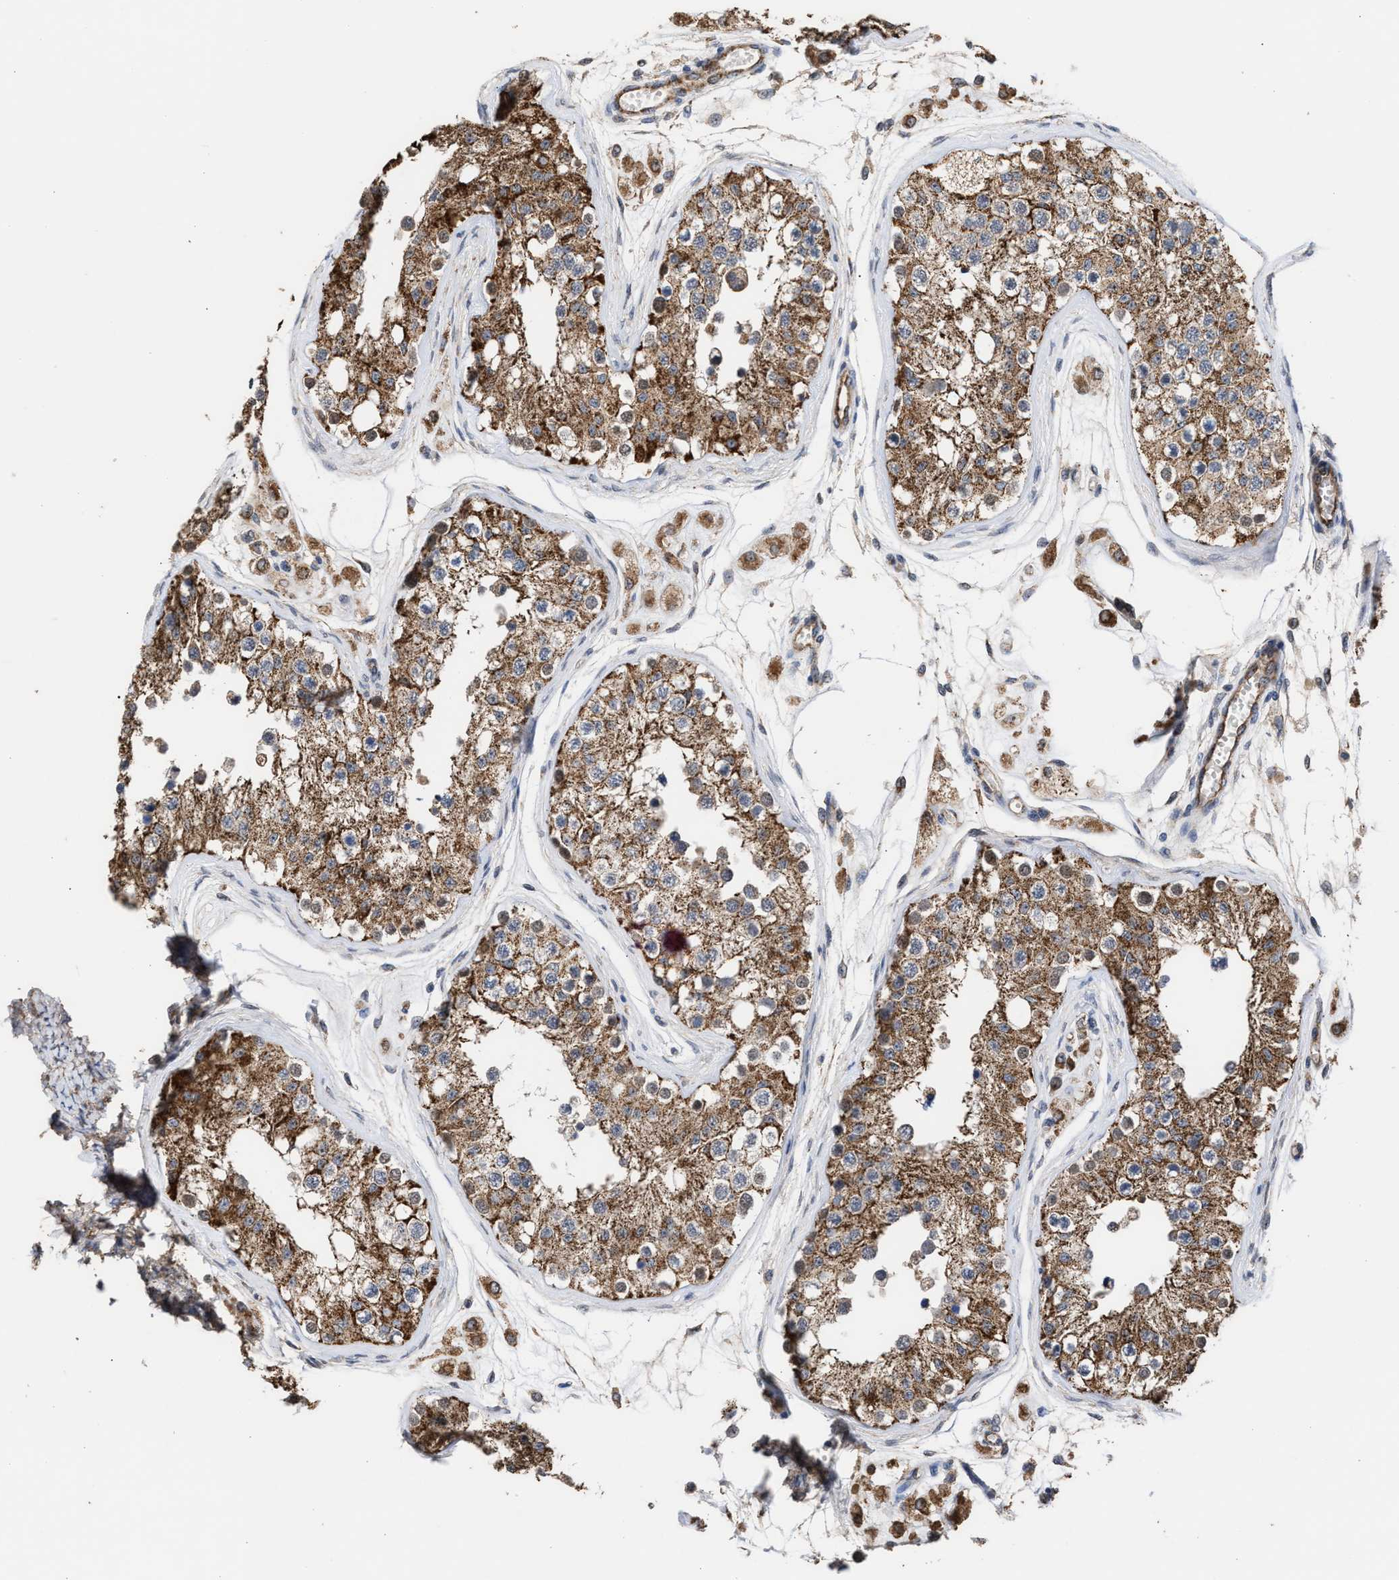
{"staining": {"intensity": "moderate", "quantity": "25%-75%", "location": "cytoplasmic/membranous"}, "tissue": "testis", "cell_type": "Cells in seminiferous ducts", "image_type": "normal", "snomed": [{"axis": "morphology", "description": "Normal tissue, NOS"}, {"axis": "morphology", "description": "Adenocarcinoma, metastatic, NOS"}, {"axis": "topography", "description": "Testis"}], "caption": "A brown stain highlights moderate cytoplasmic/membranous expression of a protein in cells in seminiferous ducts of normal testis. The staining is performed using DAB brown chromogen to label protein expression. The nuclei are counter-stained blue using hematoxylin.", "gene": "EXOSC2", "patient": {"sex": "male", "age": 26}}